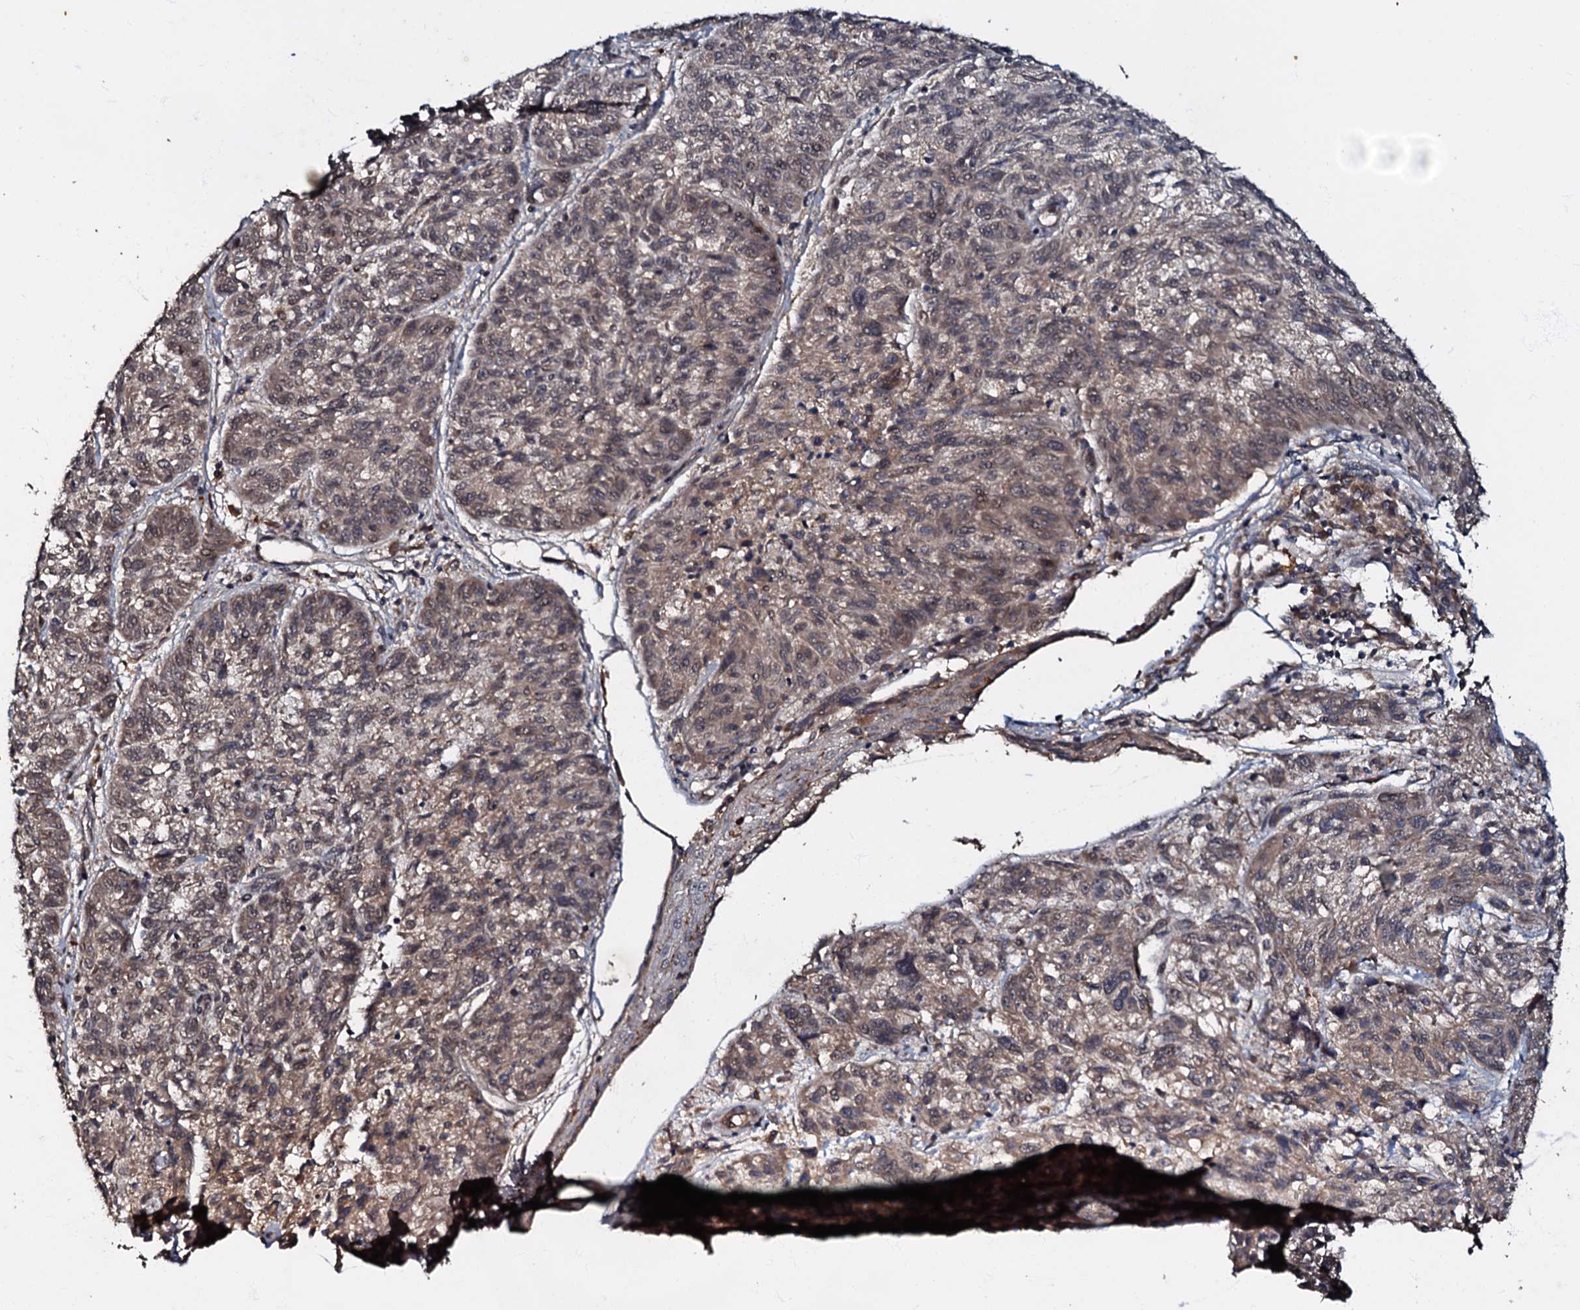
{"staining": {"intensity": "weak", "quantity": ">75%", "location": "cytoplasmic/membranous"}, "tissue": "melanoma", "cell_type": "Tumor cells", "image_type": "cancer", "snomed": [{"axis": "morphology", "description": "Malignant melanoma, NOS"}, {"axis": "topography", "description": "Skin"}], "caption": "Malignant melanoma was stained to show a protein in brown. There is low levels of weak cytoplasmic/membranous expression in approximately >75% of tumor cells.", "gene": "MANSC4", "patient": {"sex": "male", "age": 53}}